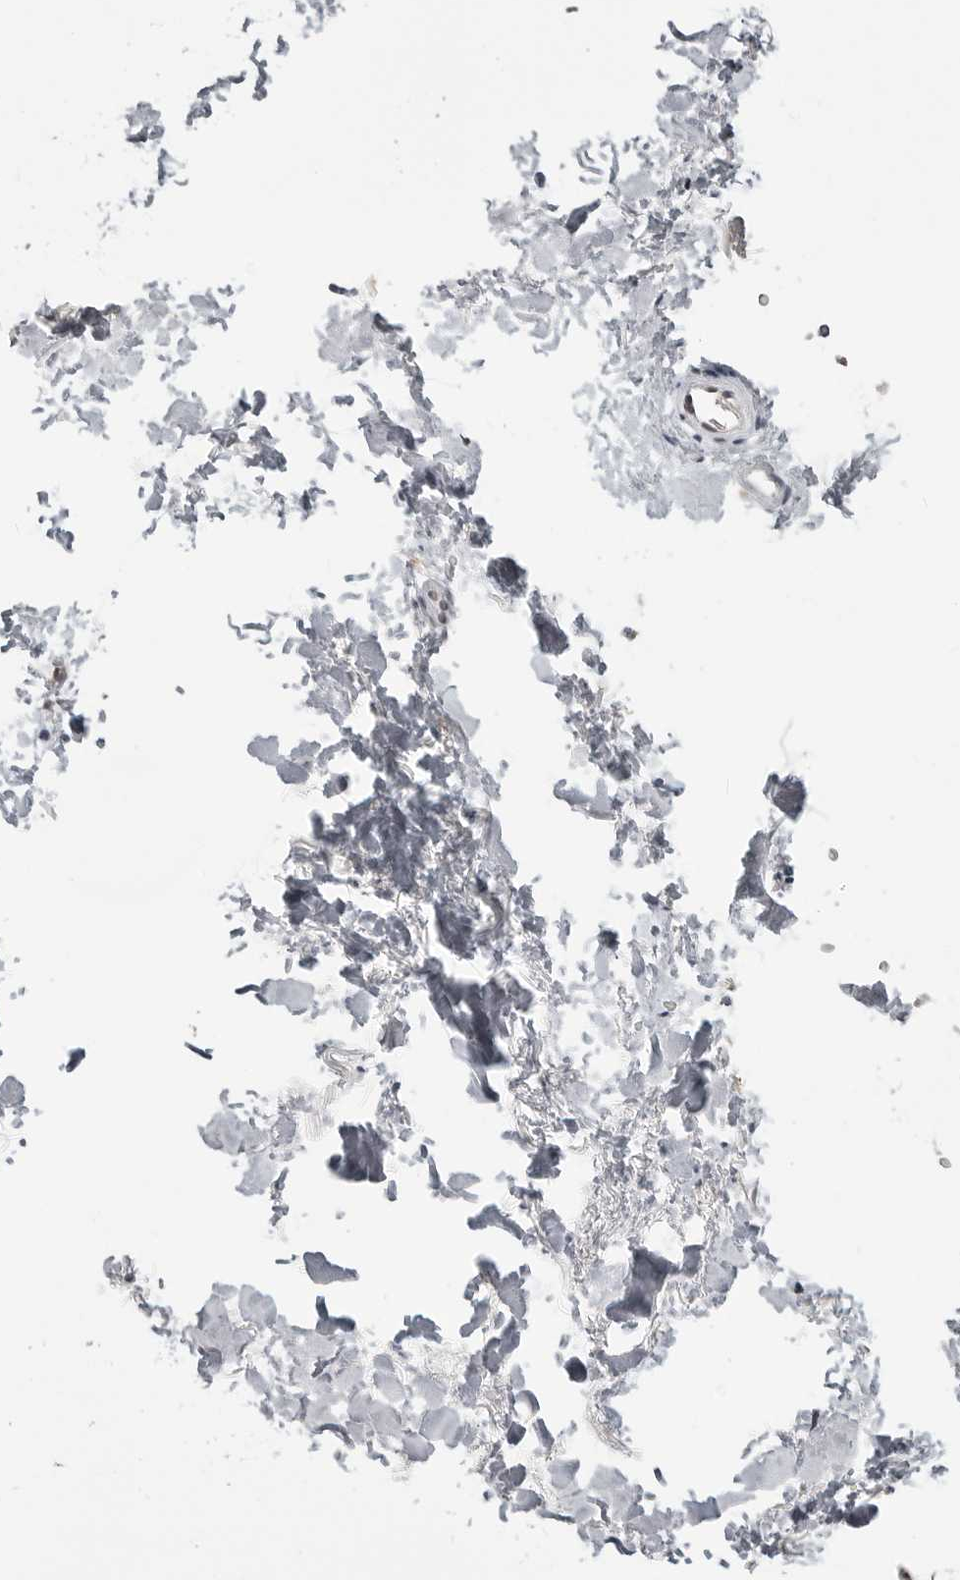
{"staining": {"intensity": "weak", "quantity": ">75%", "location": "cytoplasmic/membranous"}, "tissue": "skin", "cell_type": "Fibroblasts", "image_type": "normal", "snomed": [{"axis": "morphology", "description": "Normal tissue, NOS"}, {"axis": "topography", "description": "Skin"}], "caption": "Immunohistochemistry (IHC) (DAB) staining of normal human skin shows weak cytoplasmic/membranous protein positivity in approximately >75% of fibroblasts.", "gene": "PRDM10", "patient": {"sex": "female", "age": 46}}